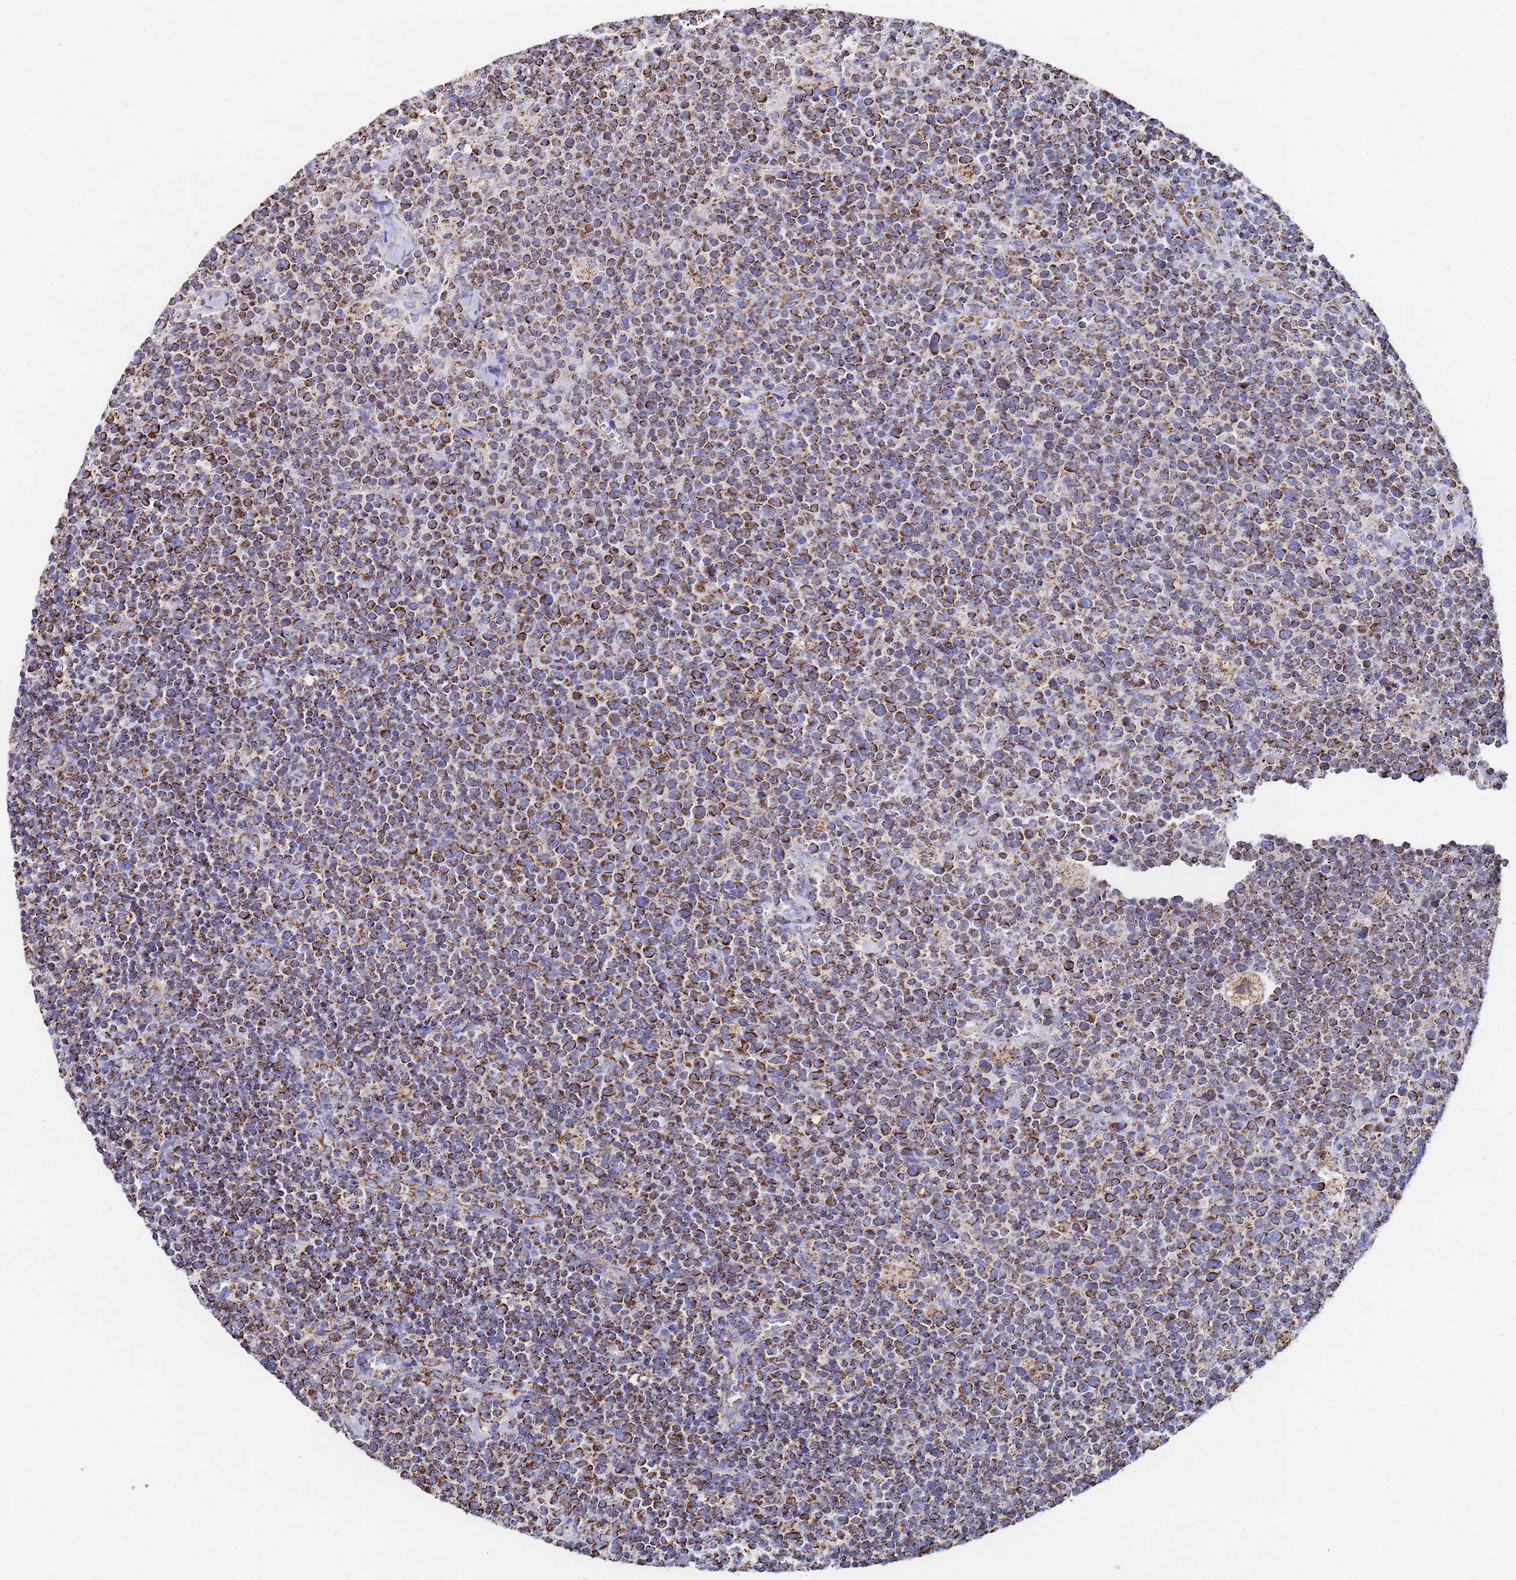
{"staining": {"intensity": "strong", "quantity": ">75%", "location": "cytoplasmic/membranous"}, "tissue": "lymphoma", "cell_type": "Tumor cells", "image_type": "cancer", "snomed": [{"axis": "morphology", "description": "Malignant lymphoma, non-Hodgkin's type, High grade"}, {"axis": "topography", "description": "Lymph node"}], "caption": "Immunohistochemistry of lymphoma demonstrates high levels of strong cytoplasmic/membranous staining in about >75% of tumor cells.", "gene": "GLUD1", "patient": {"sex": "male", "age": 61}}